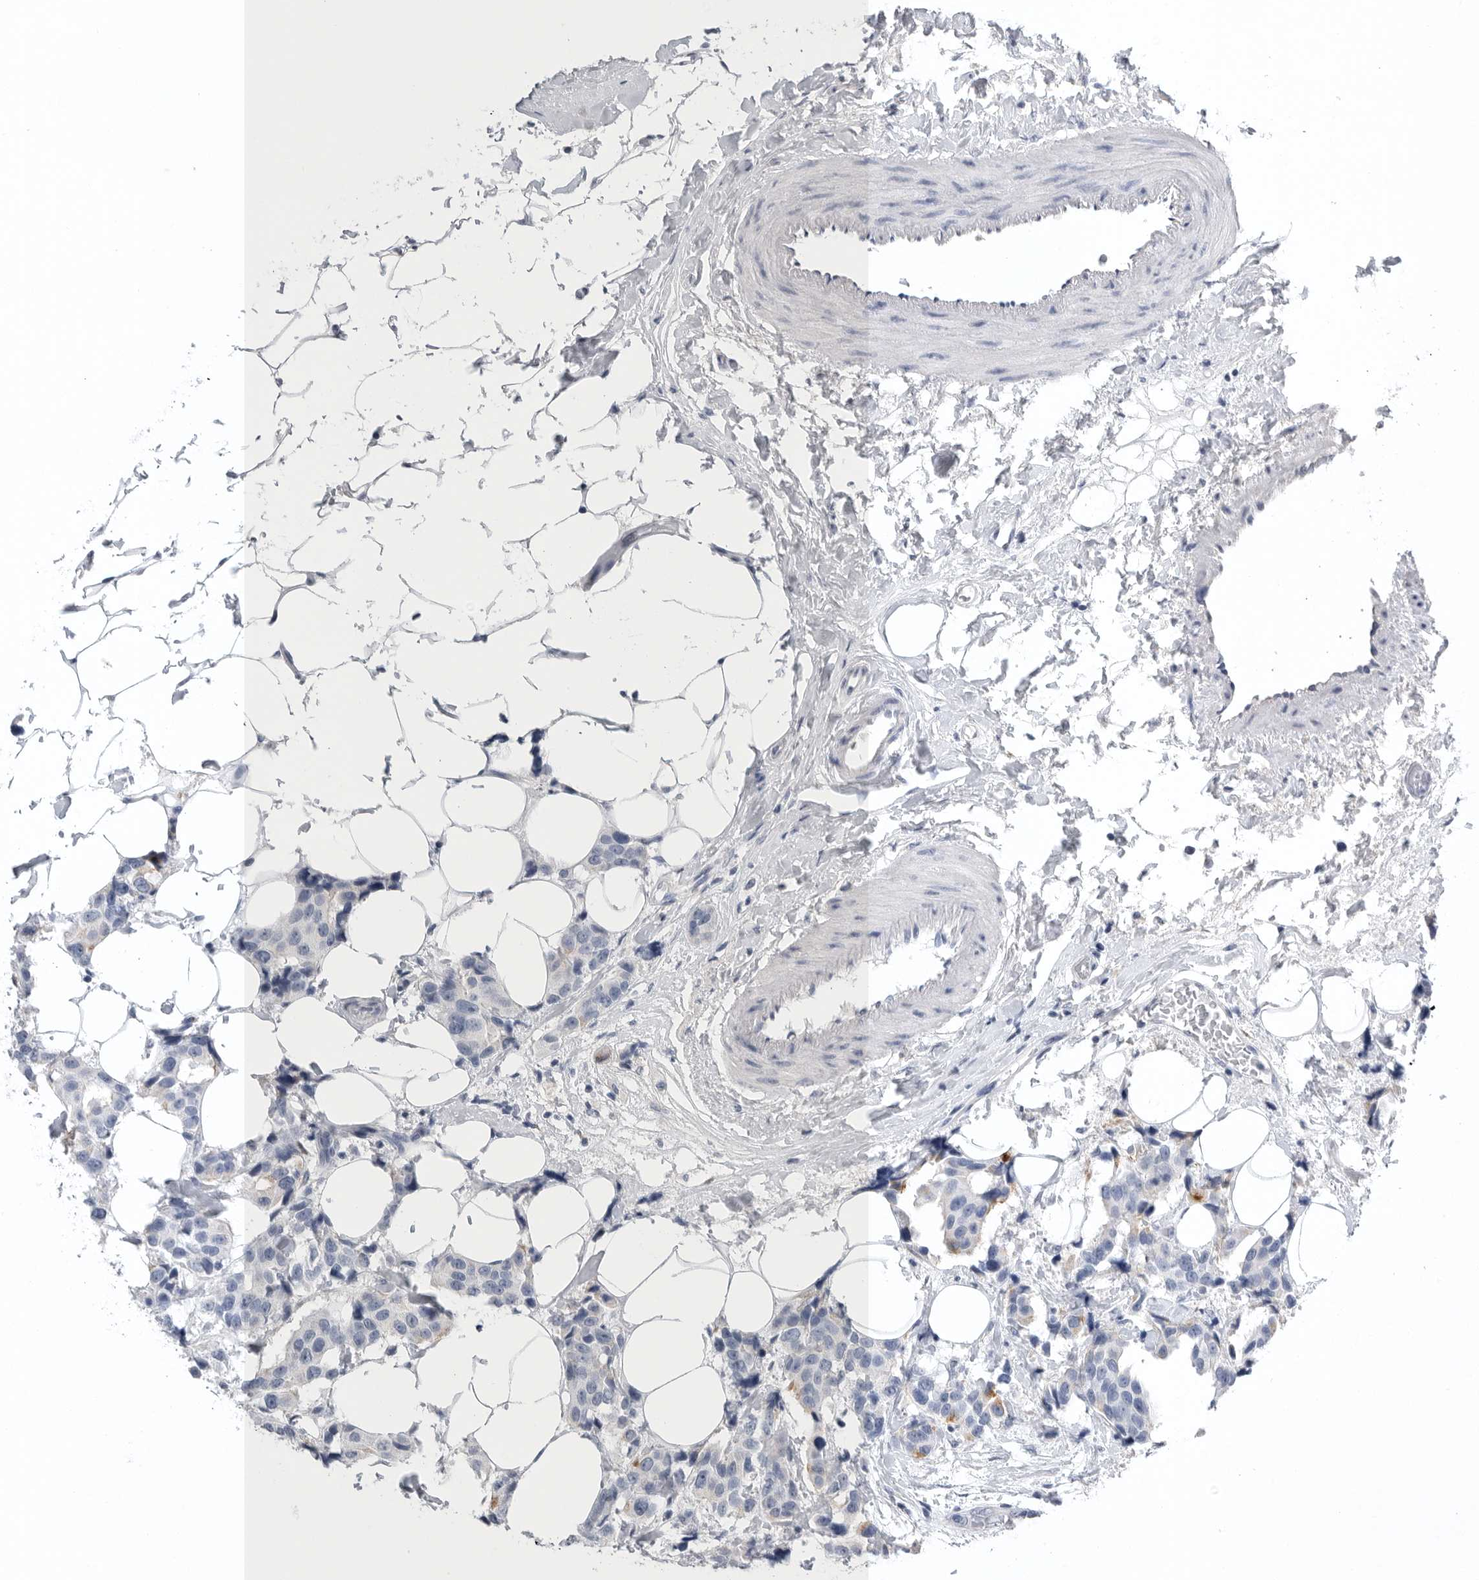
{"staining": {"intensity": "negative", "quantity": "none", "location": "none"}, "tissue": "breast cancer", "cell_type": "Tumor cells", "image_type": "cancer", "snomed": [{"axis": "morphology", "description": "Normal tissue, NOS"}, {"axis": "morphology", "description": "Duct carcinoma"}, {"axis": "topography", "description": "Breast"}], "caption": "This is an immunohistochemistry (IHC) photomicrograph of breast cancer (invasive ductal carcinoma). There is no expression in tumor cells.", "gene": "TIMP1", "patient": {"sex": "female", "age": 39}}